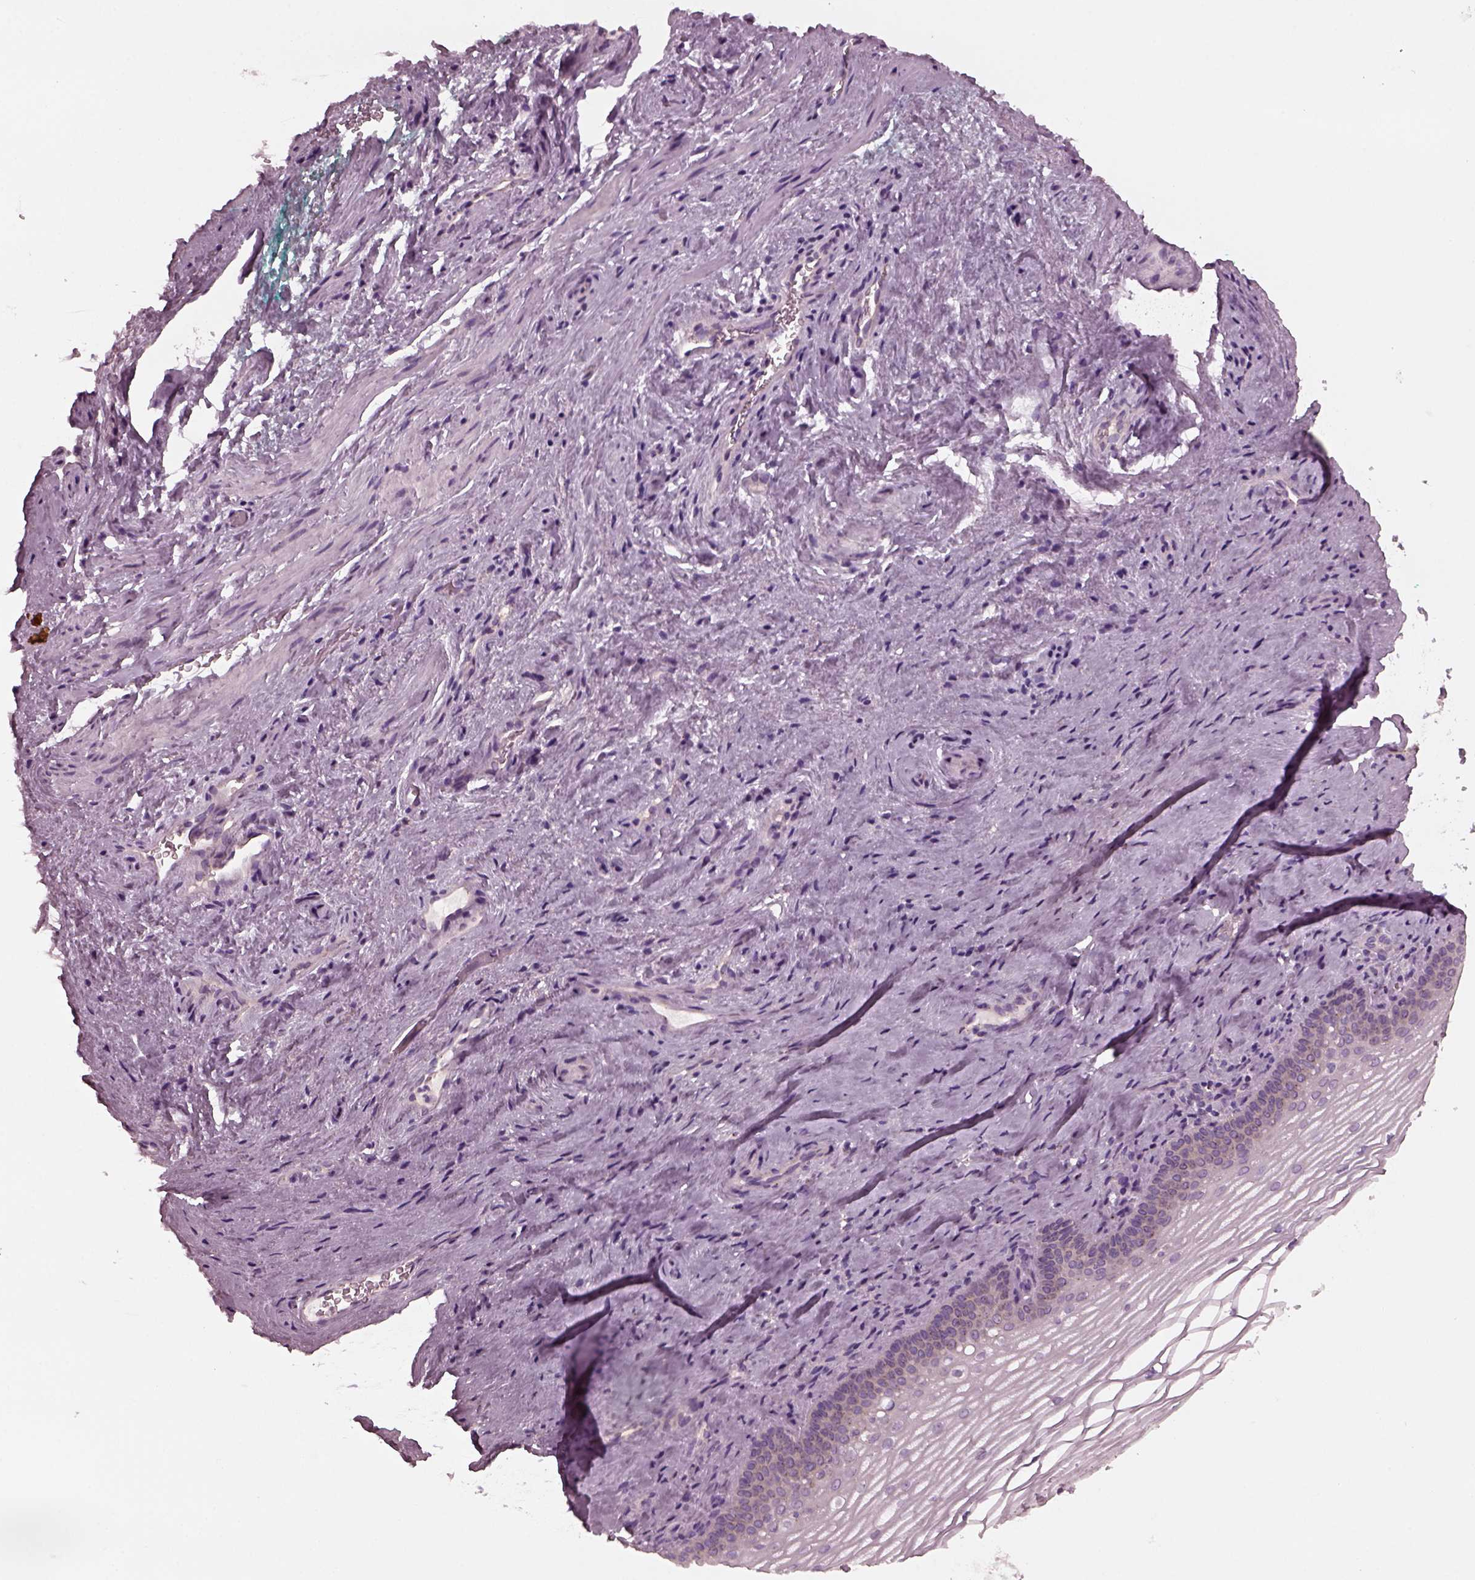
{"staining": {"intensity": "weak", "quantity": "<25%", "location": "cytoplasmic/membranous"}, "tissue": "vagina", "cell_type": "Squamous epithelial cells", "image_type": "normal", "snomed": [{"axis": "morphology", "description": "Normal tissue, NOS"}, {"axis": "topography", "description": "Vagina"}], "caption": "This is an immunohistochemistry histopathology image of benign human vagina. There is no positivity in squamous epithelial cells.", "gene": "SAXO1", "patient": {"sex": "female", "age": 44}}